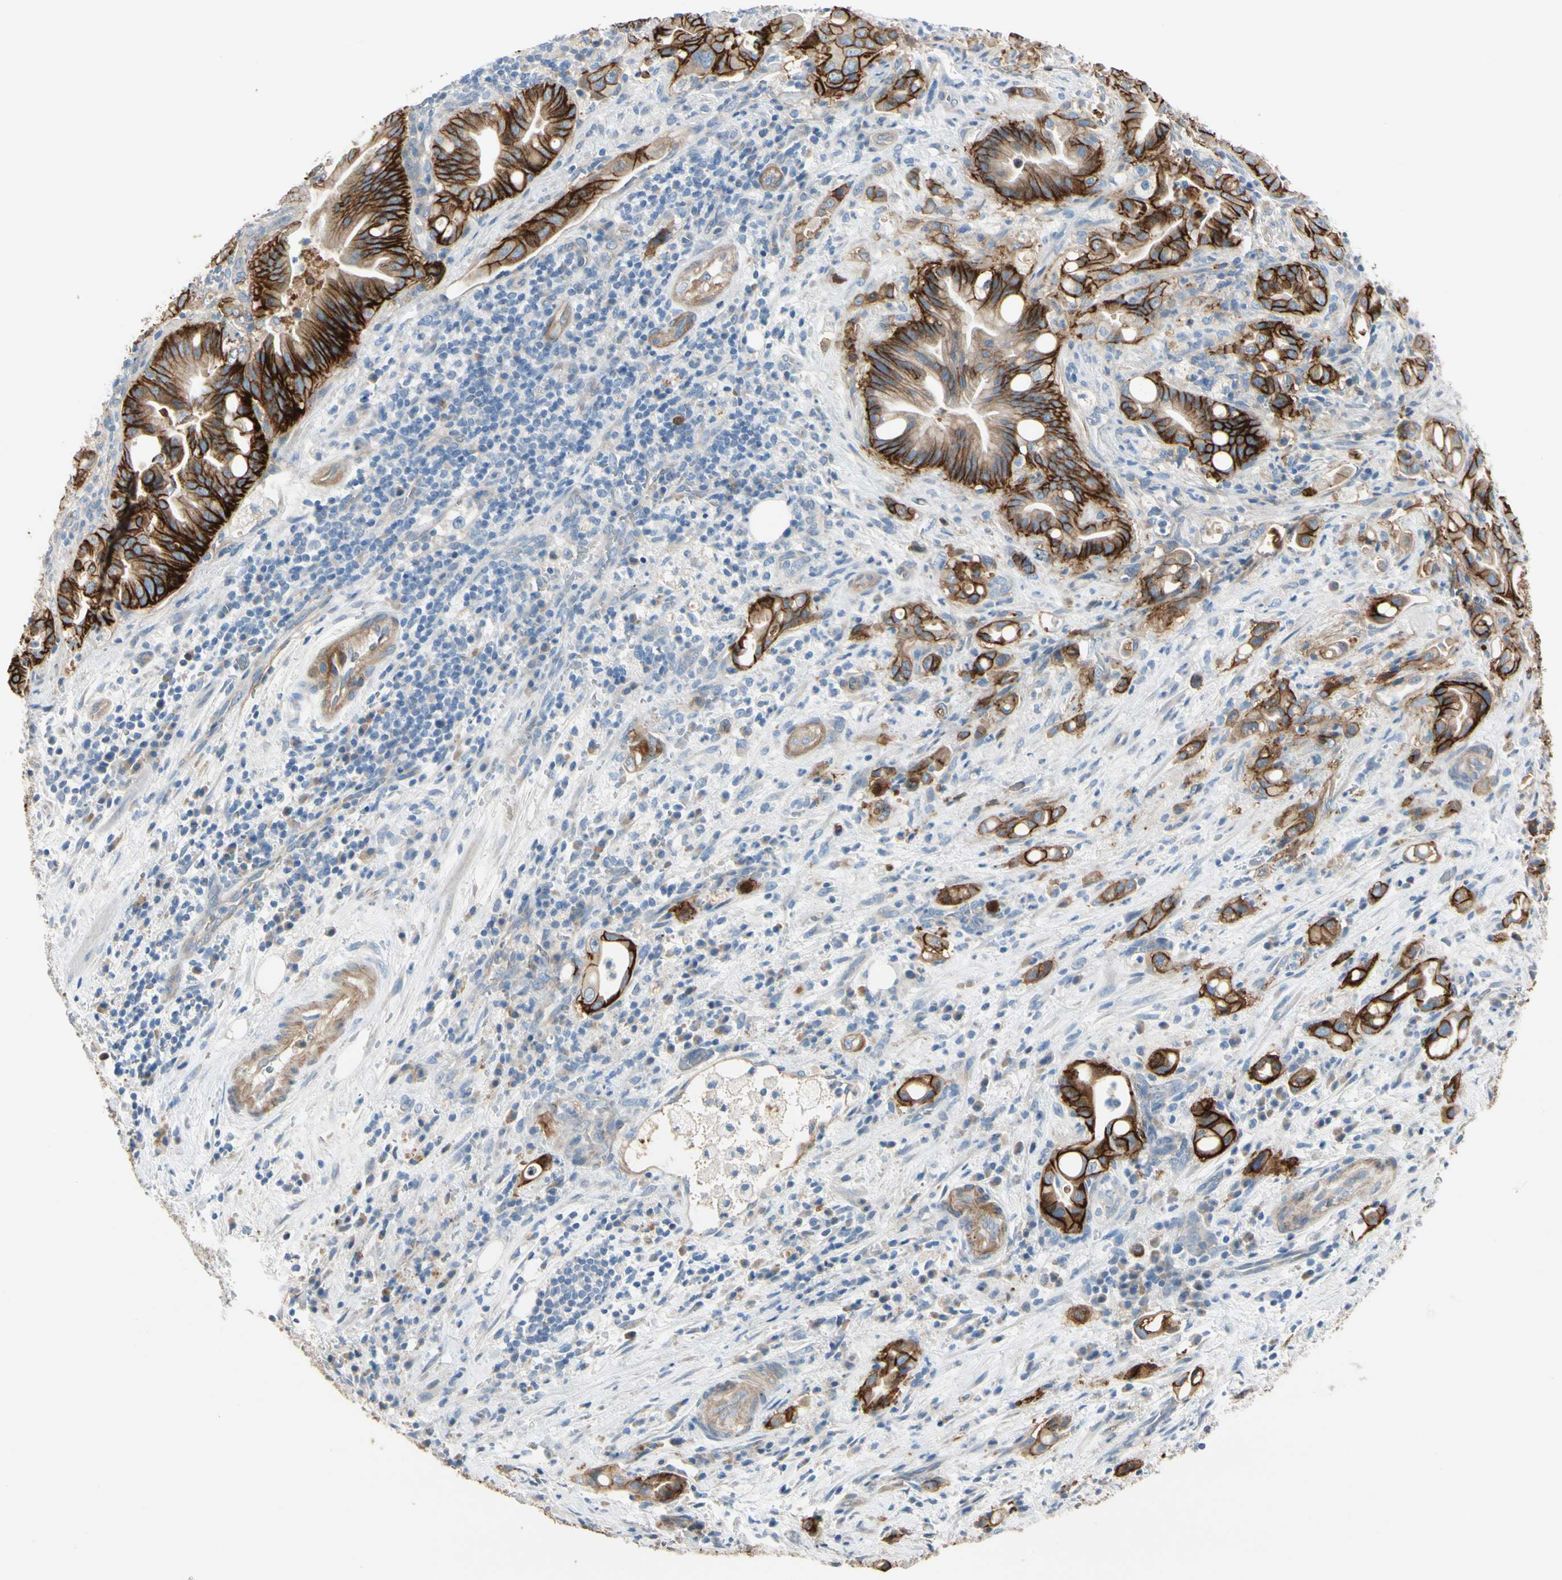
{"staining": {"intensity": "strong", "quantity": ">75%", "location": "cytoplasmic/membranous"}, "tissue": "liver cancer", "cell_type": "Tumor cells", "image_type": "cancer", "snomed": [{"axis": "morphology", "description": "Cholangiocarcinoma"}, {"axis": "topography", "description": "Liver"}], "caption": "A brown stain highlights strong cytoplasmic/membranous positivity of a protein in human liver cancer (cholangiocarcinoma) tumor cells.", "gene": "ITGA3", "patient": {"sex": "female", "age": 68}}